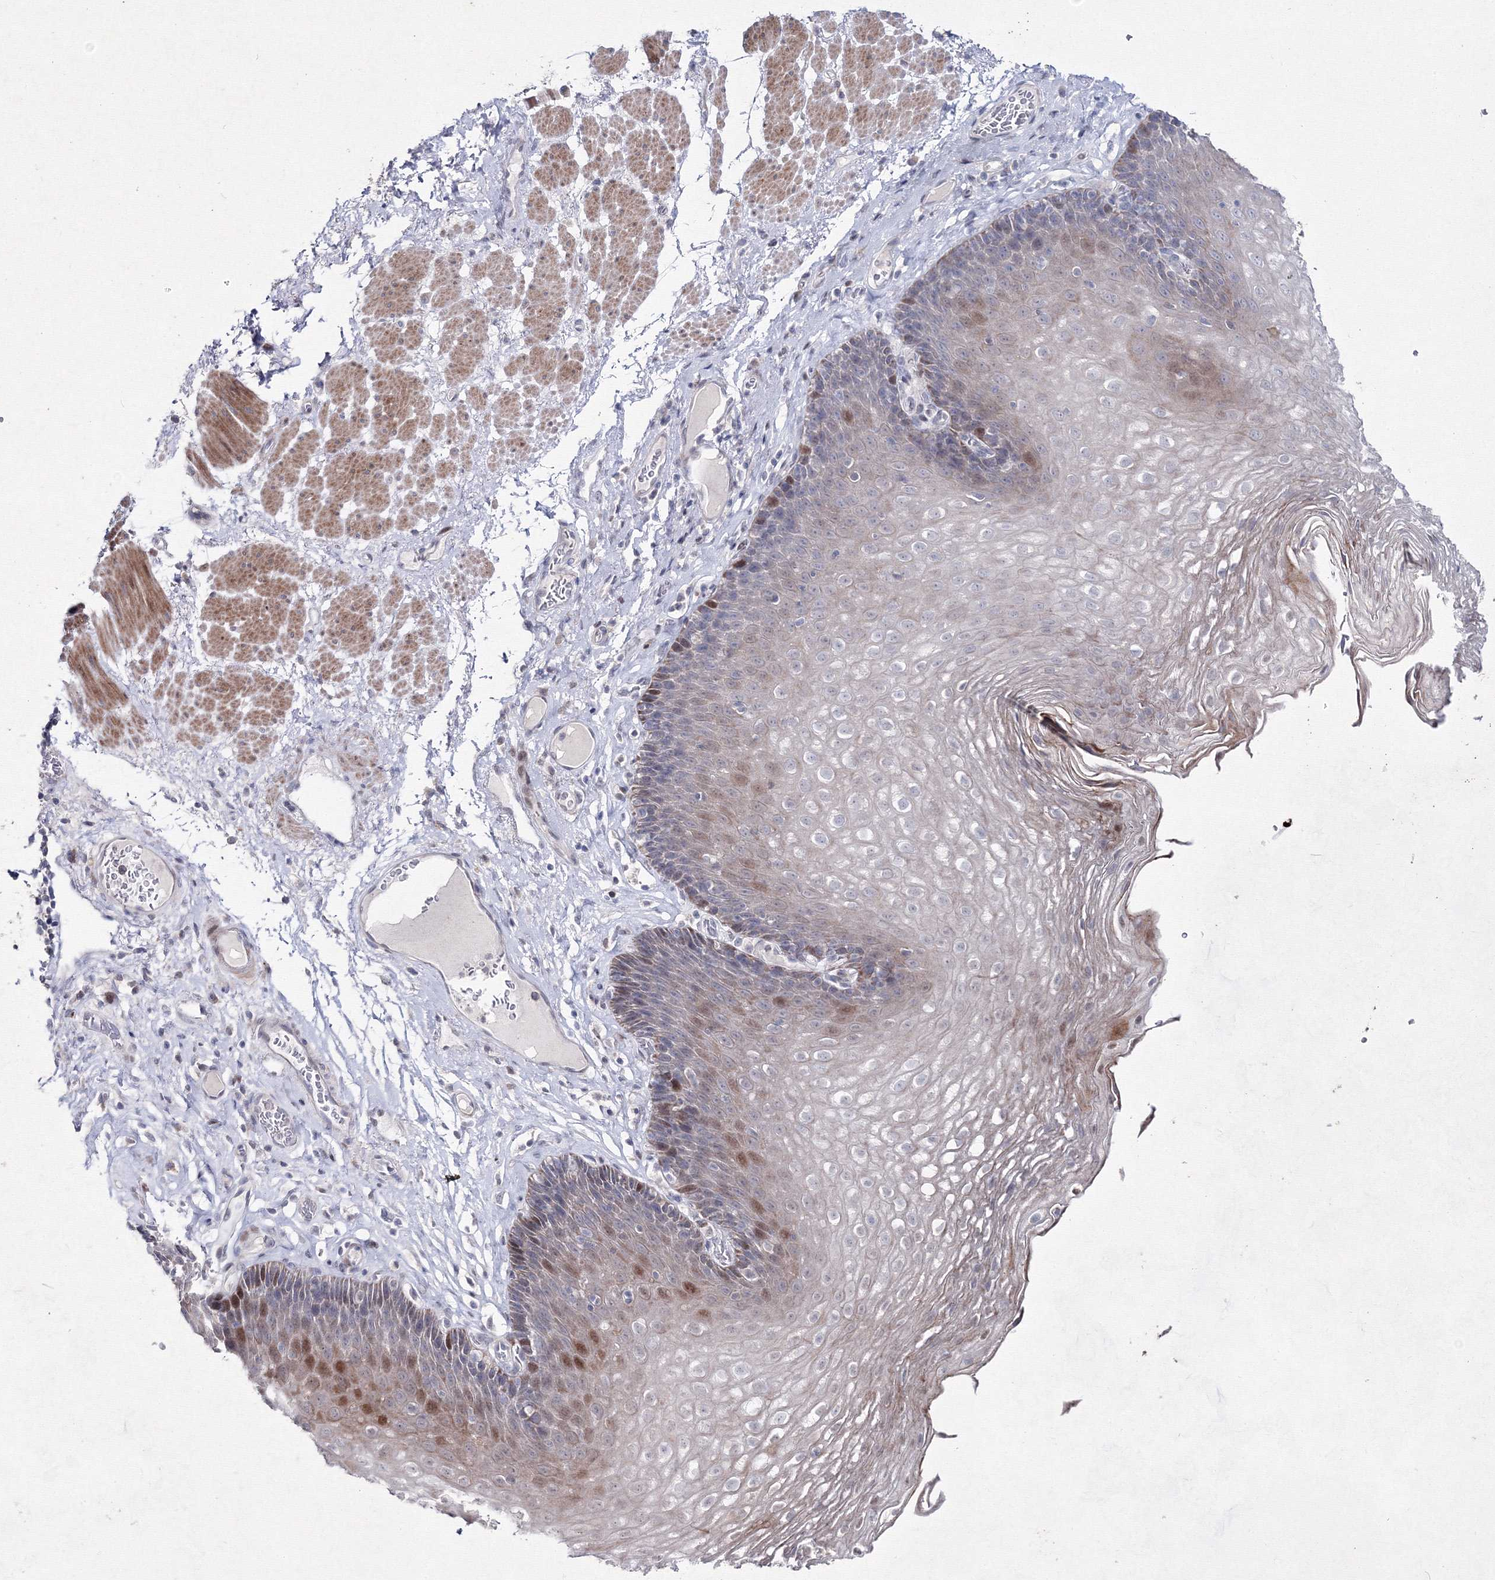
{"staining": {"intensity": "moderate", "quantity": "<25%", "location": "nuclear"}, "tissue": "esophagus", "cell_type": "Squamous epithelial cells", "image_type": "normal", "snomed": [{"axis": "morphology", "description": "Normal tissue, NOS"}, {"axis": "topography", "description": "Esophagus"}], "caption": "Immunohistochemical staining of benign esophagus shows low levels of moderate nuclear staining in about <25% of squamous epithelial cells.", "gene": "SMIM29", "patient": {"sex": "female", "age": 66}}